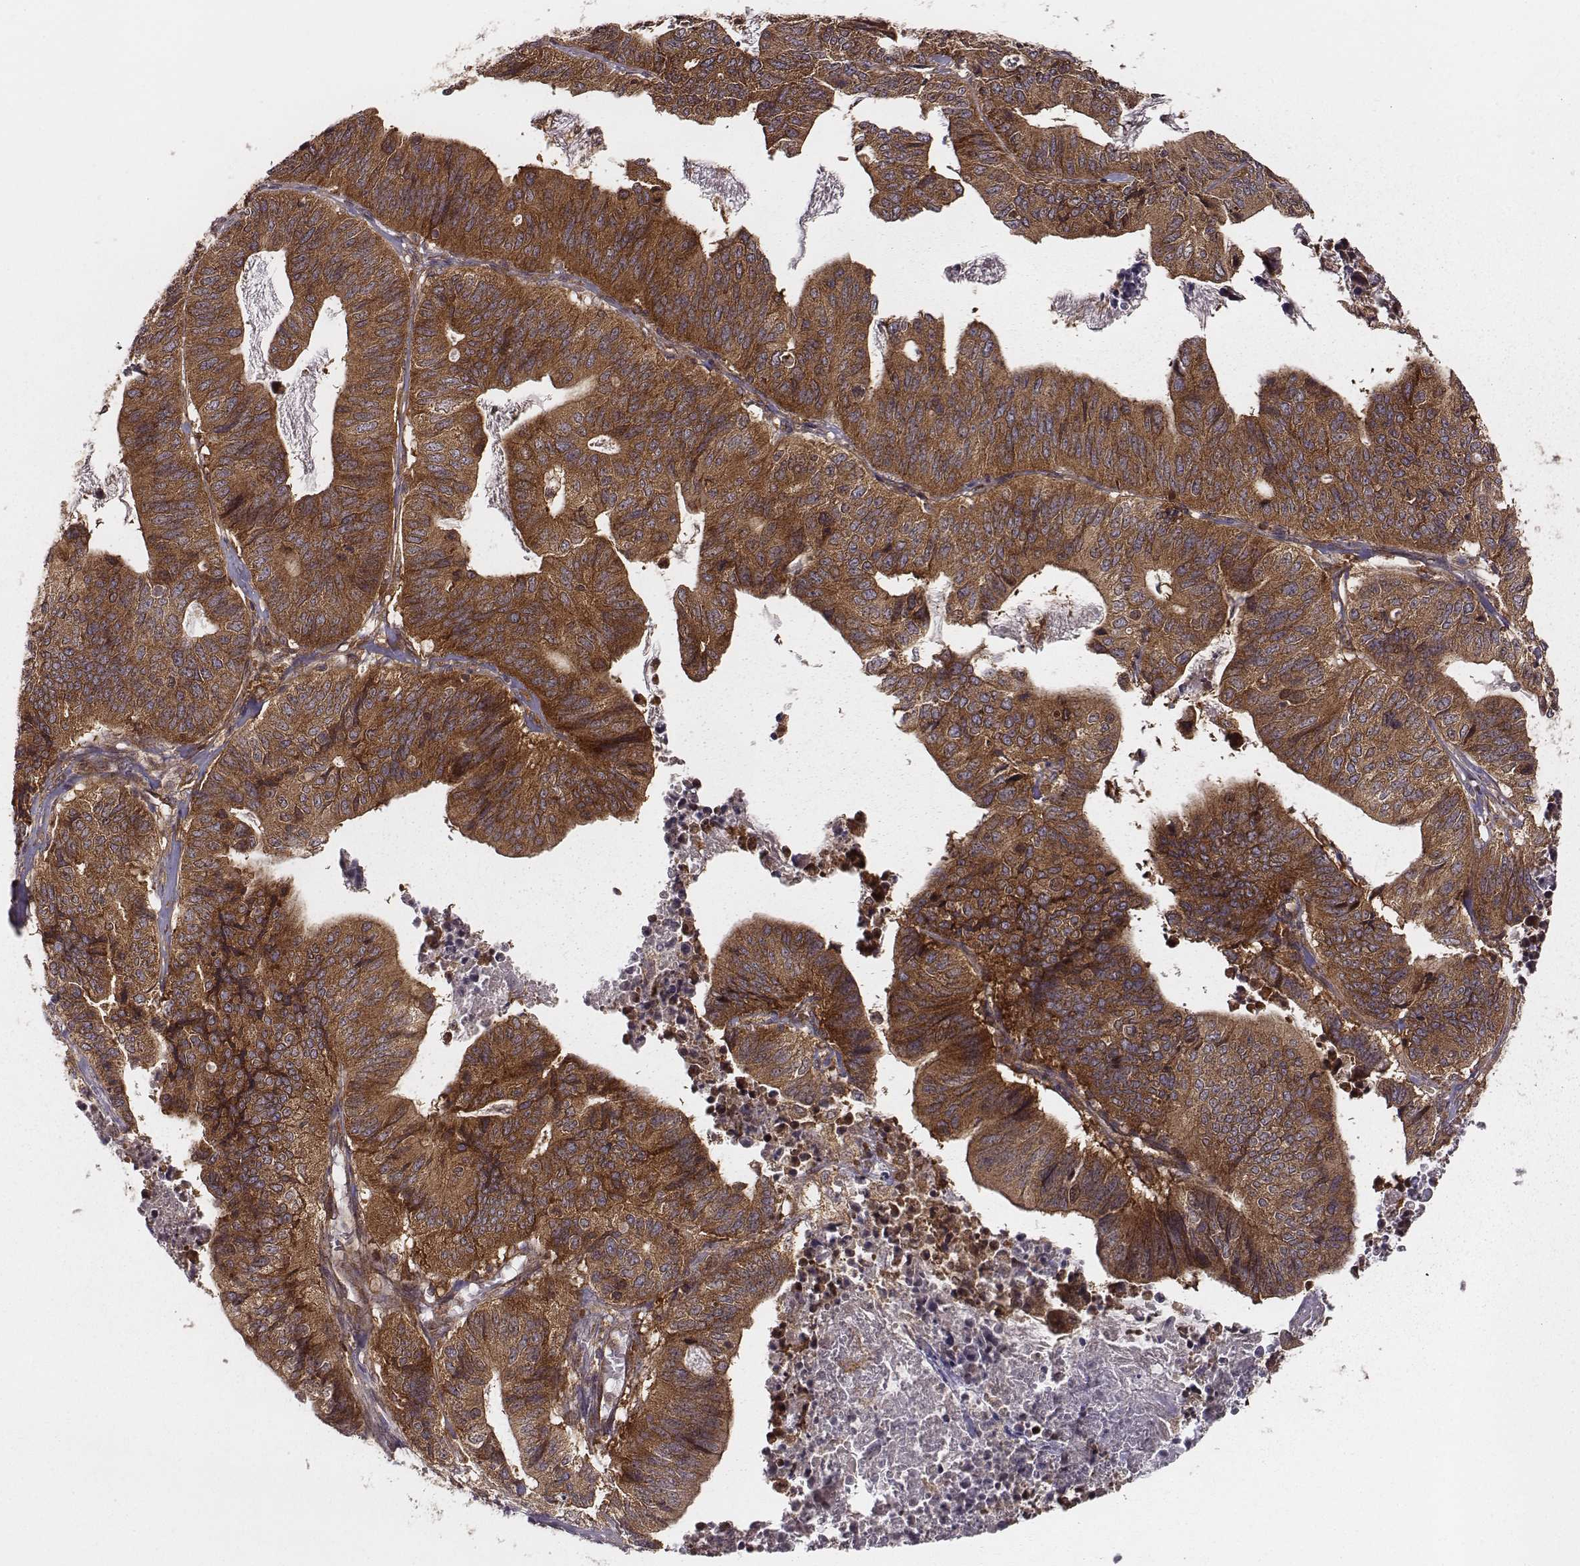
{"staining": {"intensity": "strong", "quantity": ">75%", "location": "cytoplasmic/membranous"}, "tissue": "stomach cancer", "cell_type": "Tumor cells", "image_type": "cancer", "snomed": [{"axis": "morphology", "description": "Adenocarcinoma, NOS"}, {"axis": "topography", "description": "Stomach, upper"}], "caption": "A high amount of strong cytoplasmic/membranous expression is appreciated in about >75% of tumor cells in stomach adenocarcinoma tissue.", "gene": "VPS26A", "patient": {"sex": "female", "age": 67}}